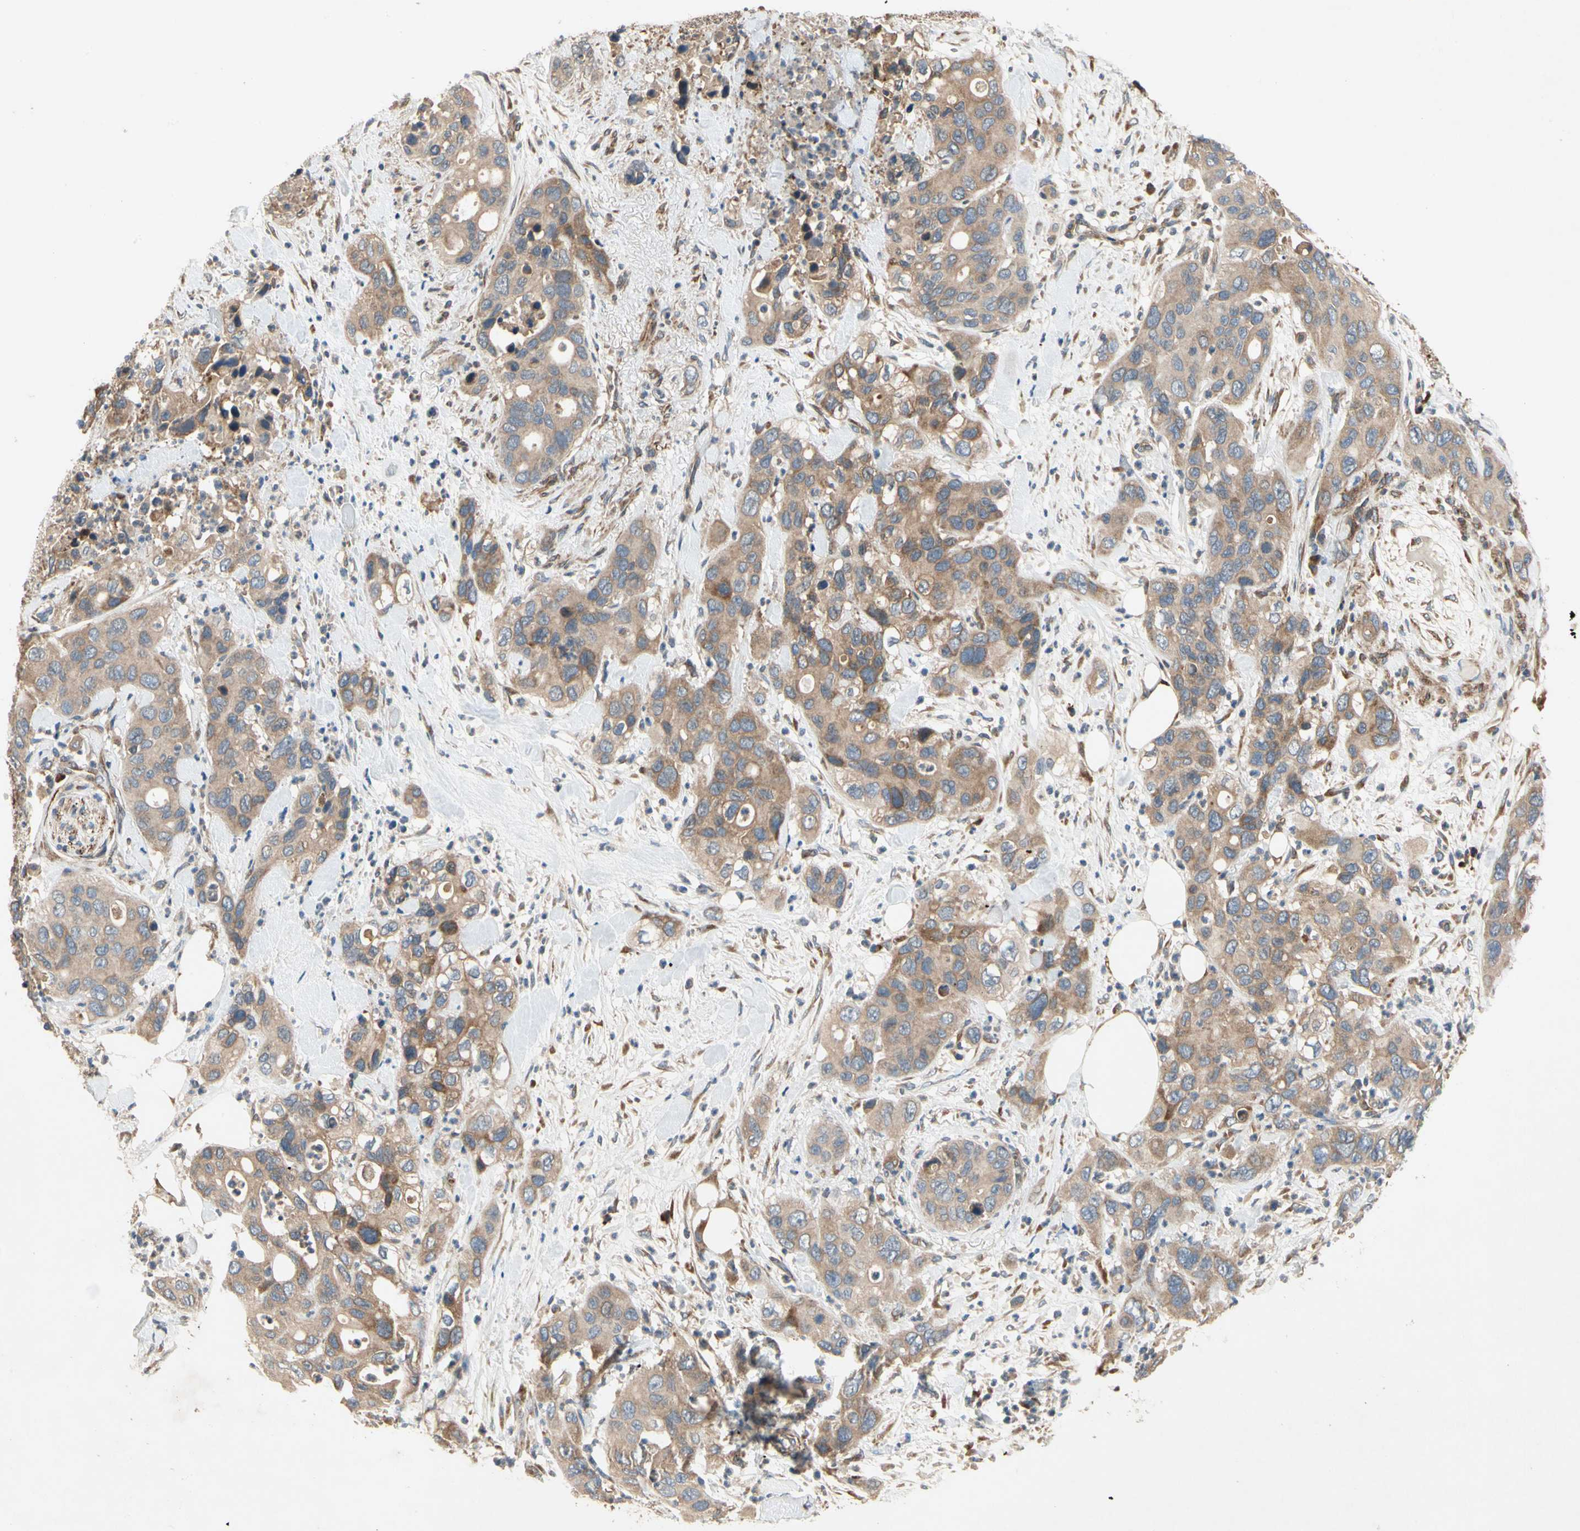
{"staining": {"intensity": "moderate", "quantity": ">75%", "location": "cytoplasmic/membranous"}, "tissue": "pancreatic cancer", "cell_type": "Tumor cells", "image_type": "cancer", "snomed": [{"axis": "morphology", "description": "Adenocarcinoma, NOS"}, {"axis": "topography", "description": "Pancreas"}], "caption": "This photomicrograph demonstrates pancreatic cancer (adenocarcinoma) stained with immunohistochemistry (IHC) to label a protein in brown. The cytoplasmic/membranous of tumor cells show moderate positivity for the protein. Nuclei are counter-stained blue.", "gene": "XYLT1", "patient": {"sex": "female", "age": 71}}